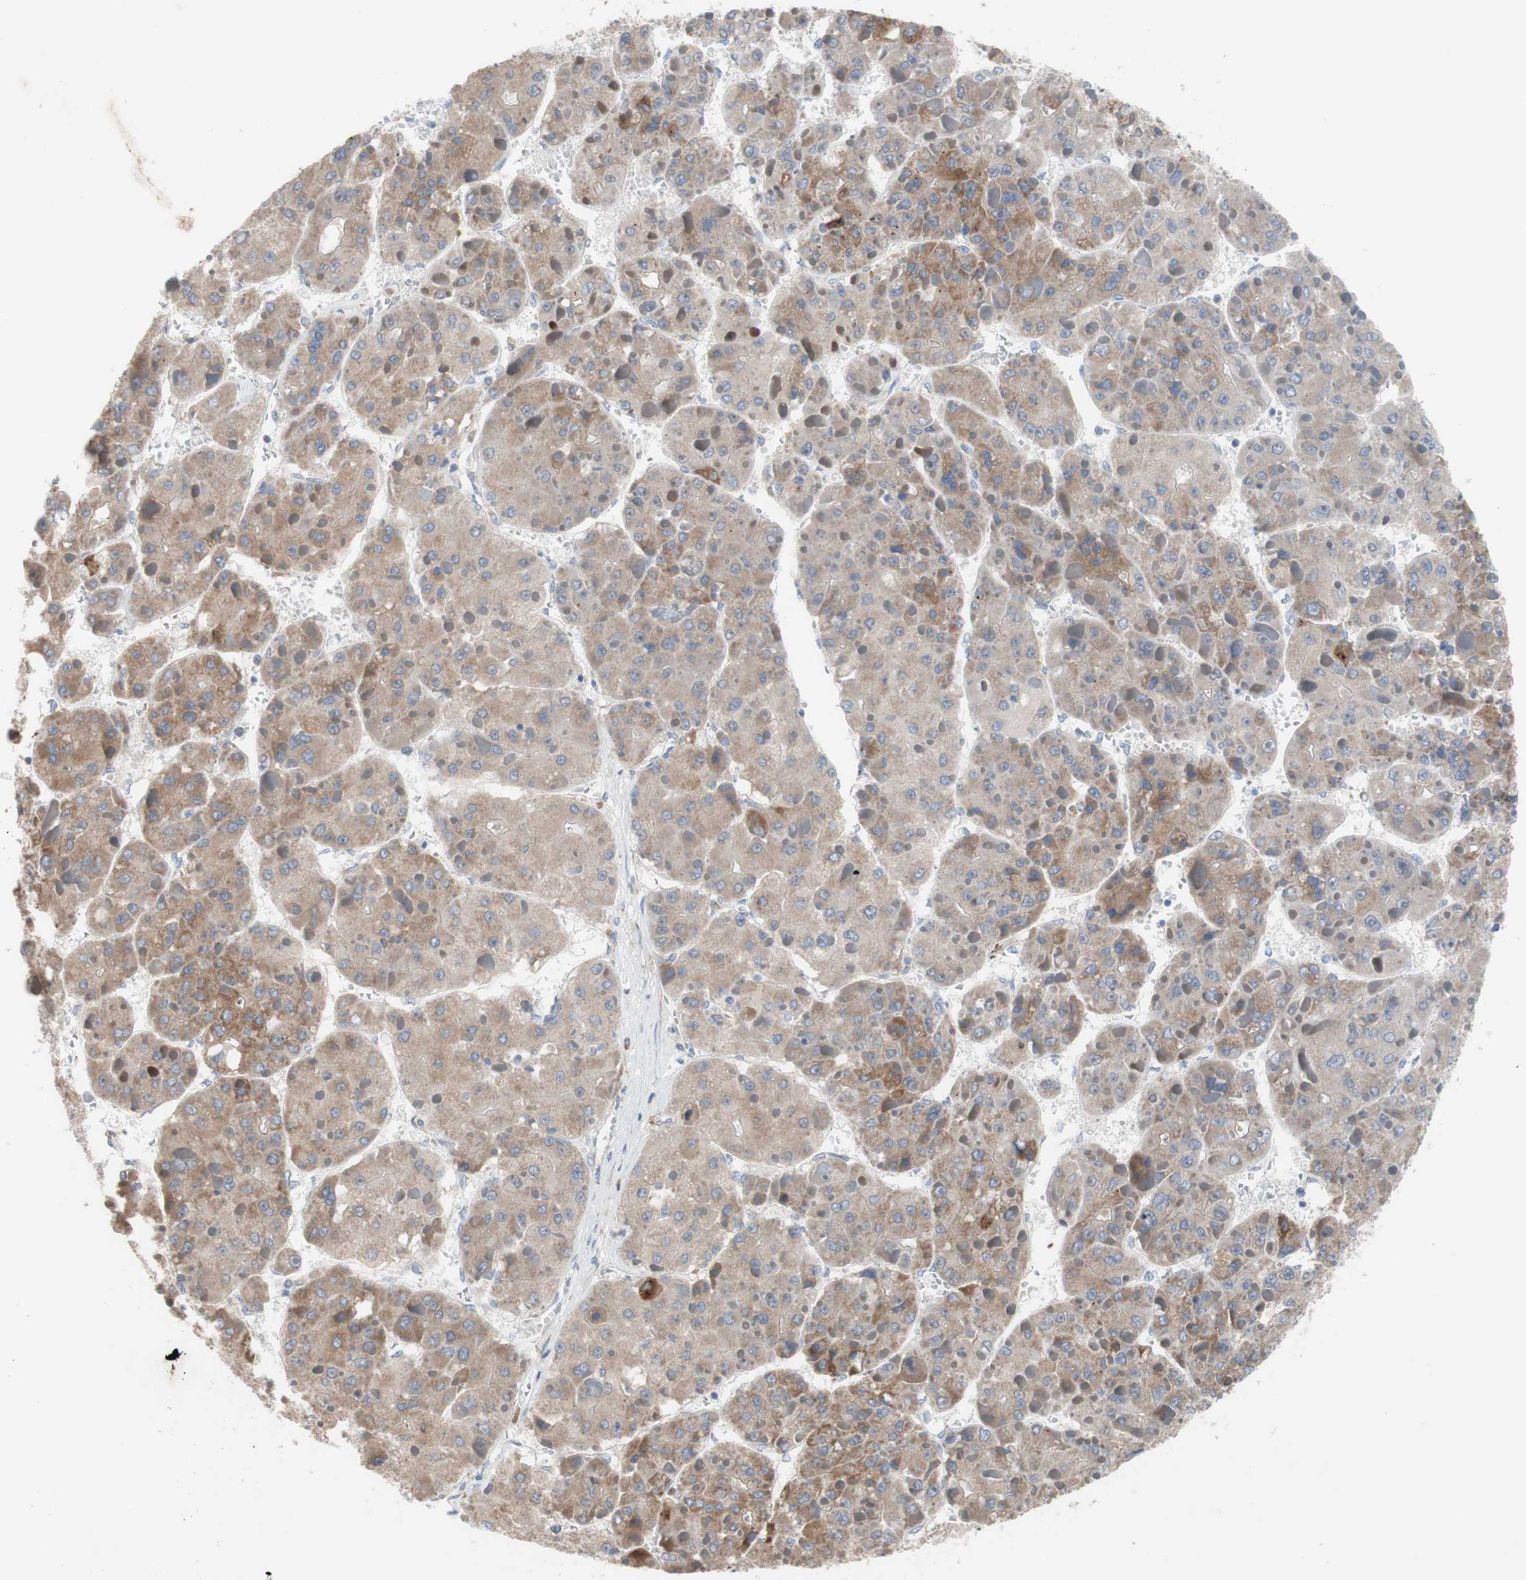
{"staining": {"intensity": "moderate", "quantity": ">75%", "location": "cytoplasmic/membranous"}, "tissue": "liver cancer", "cell_type": "Tumor cells", "image_type": "cancer", "snomed": [{"axis": "morphology", "description": "Carcinoma, Hepatocellular, NOS"}, {"axis": "topography", "description": "Liver"}], "caption": "Protein expression by immunohistochemistry (IHC) shows moderate cytoplasmic/membranous expression in about >75% of tumor cells in liver hepatocellular carcinoma. Immunohistochemistry stains the protein in brown and the nuclei are stained blue.", "gene": "TTC14", "patient": {"sex": "female", "age": 73}}